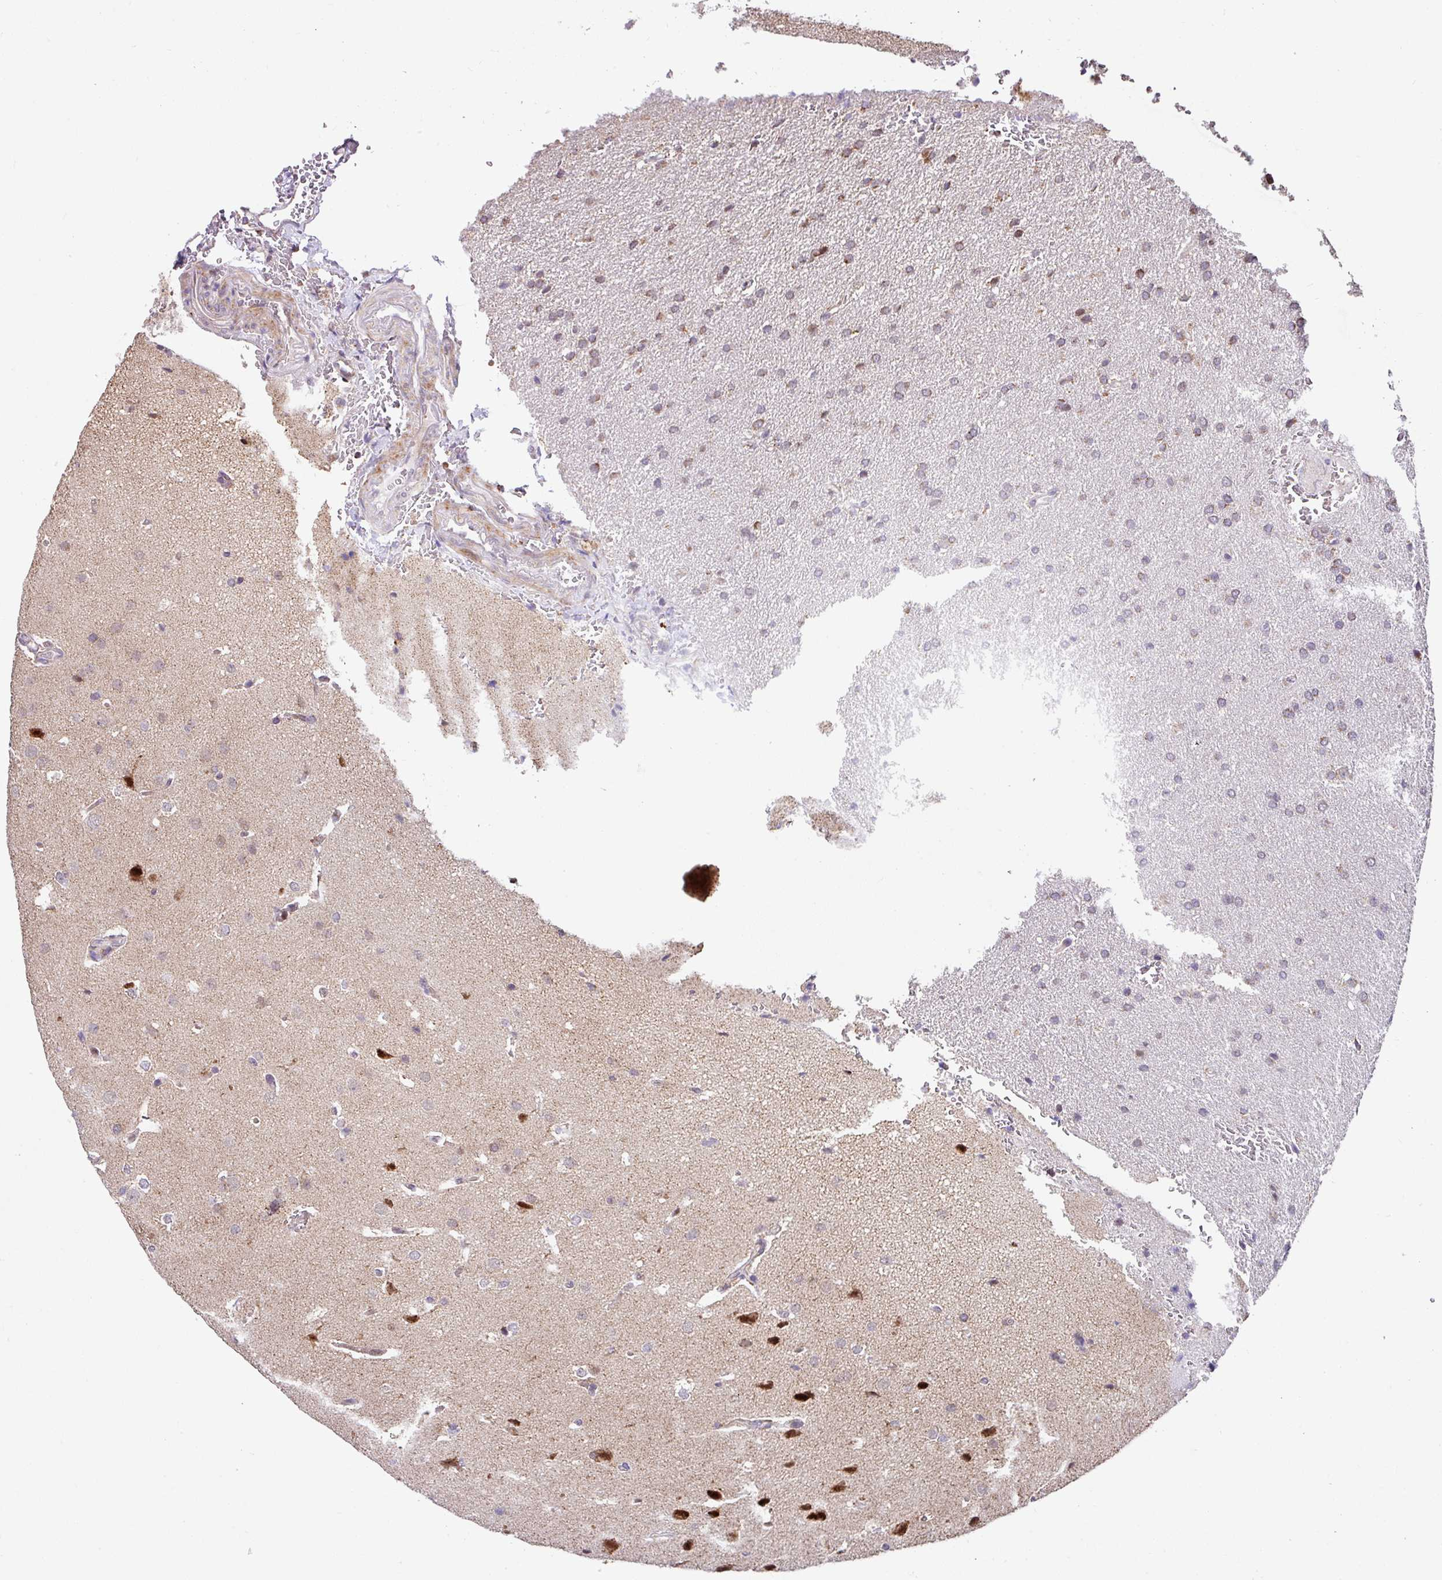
{"staining": {"intensity": "moderate", "quantity": "25%-75%", "location": "cytoplasmic/membranous"}, "tissue": "glioma", "cell_type": "Tumor cells", "image_type": "cancer", "snomed": [{"axis": "morphology", "description": "Glioma, malignant, Low grade"}, {"axis": "topography", "description": "Brain"}], "caption": "Protein staining of malignant glioma (low-grade) tissue reveals moderate cytoplasmic/membranous staining in about 25%-75% of tumor cells. The protein of interest is stained brown, and the nuclei are stained in blue (DAB IHC with brightfield microscopy, high magnification).", "gene": "SARS2", "patient": {"sex": "female", "age": 33}}